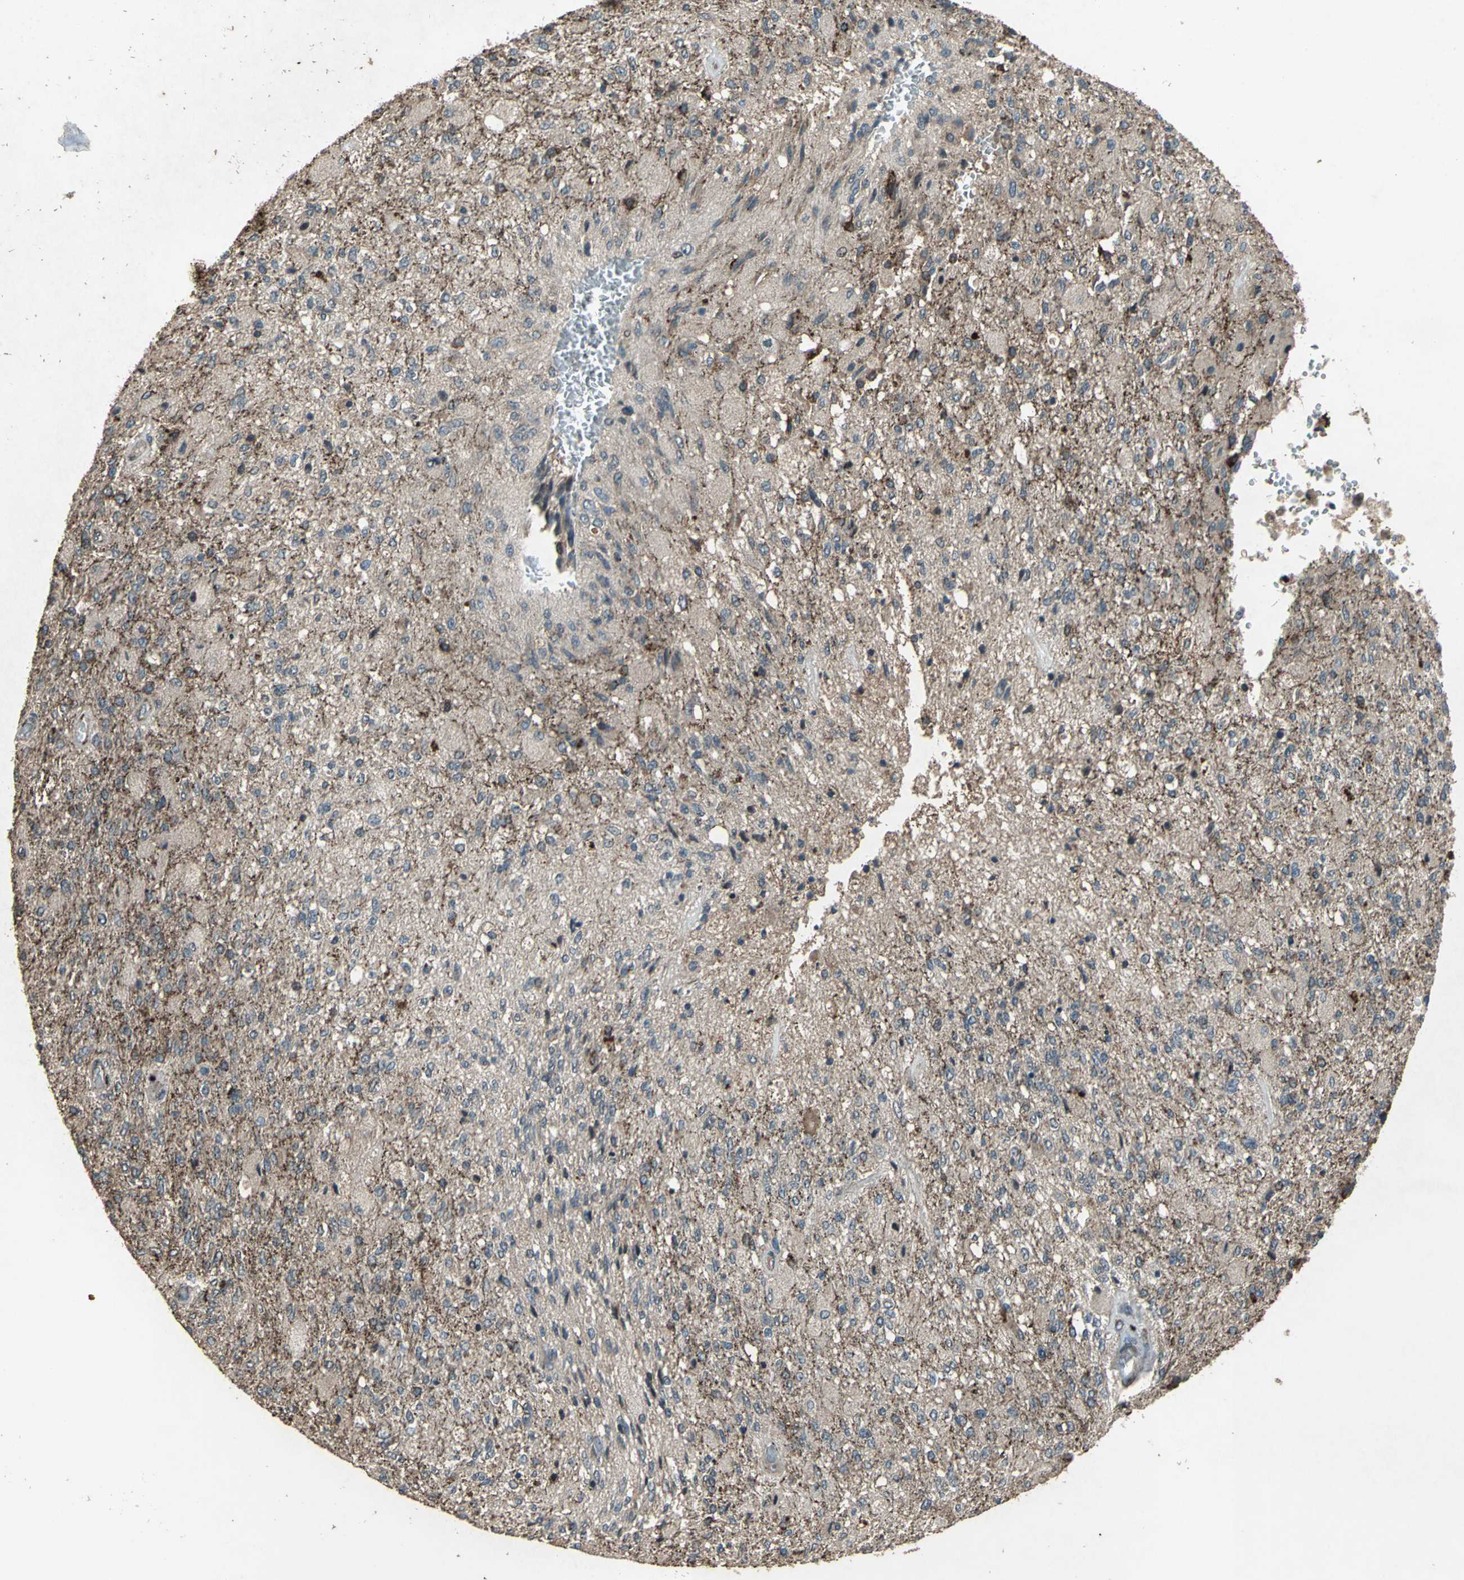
{"staining": {"intensity": "strong", "quantity": "<25%", "location": "cytoplasmic/membranous"}, "tissue": "glioma", "cell_type": "Tumor cells", "image_type": "cancer", "snomed": [{"axis": "morphology", "description": "Normal tissue, NOS"}, {"axis": "morphology", "description": "Glioma, malignant, High grade"}, {"axis": "topography", "description": "Cerebral cortex"}], "caption": "Protein expression analysis of human glioma reveals strong cytoplasmic/membranous positivity in approximately <25% of tumor cells.", "gene": "SEPTIN4", "patient": {"sex": "male", "age": 77}}